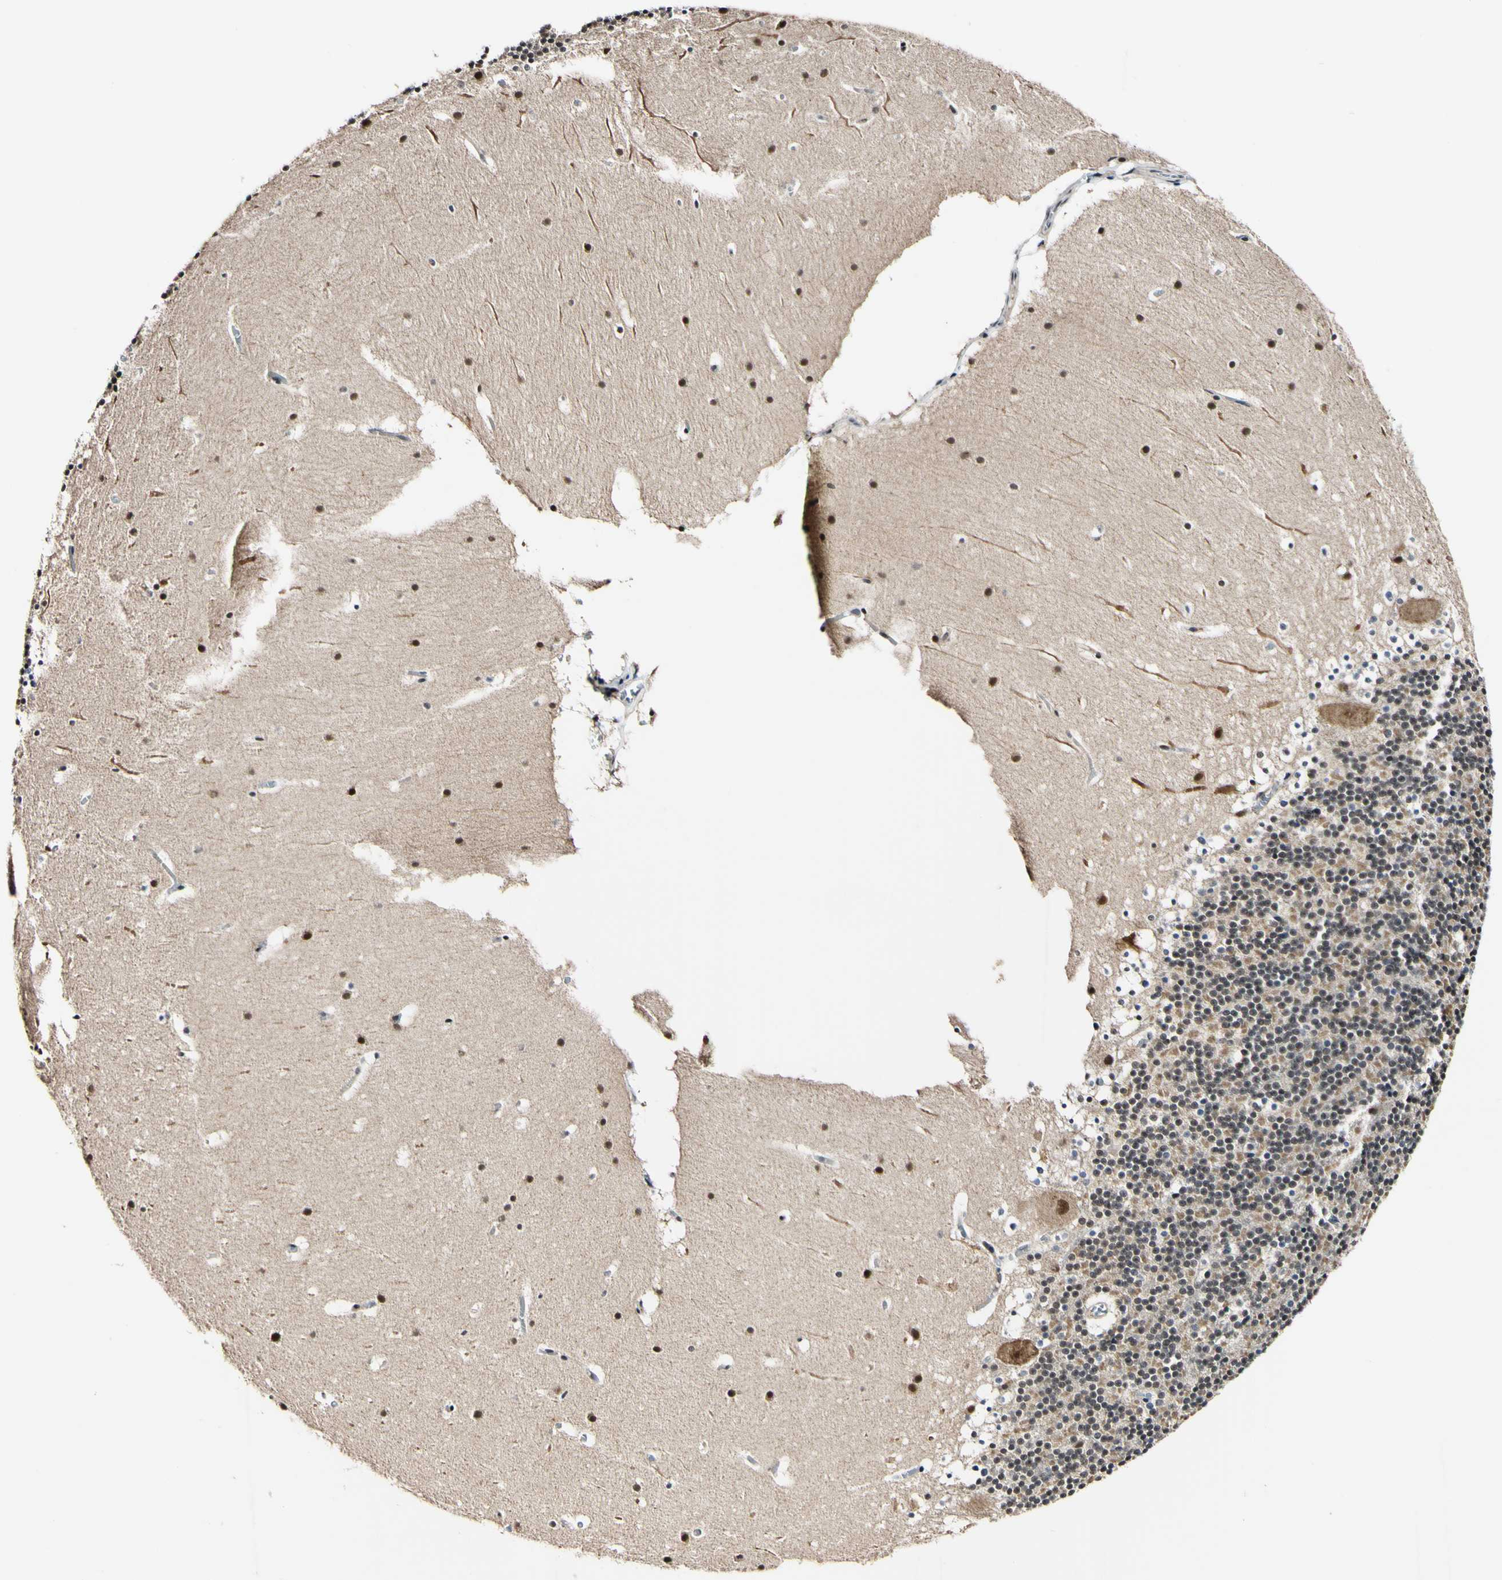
{"staining": {"intensity": "negative", "quantity": "none", "location": "none"}, "tissue": "cerebellum", "cell_type": "Cells in granular layer", "image_type": "normal", "snomed": [{"axis": "morphology", "description": "Normal tissue, NOS"}, {"axis": "topography", "description": "Cerebellum"}], "caption": "This is an IHC micrograph of normal cerebellum. There is no staining in cells in granular layer.", "gene": "POLR2F", "patient": {"sex": "male", "age": 45}}